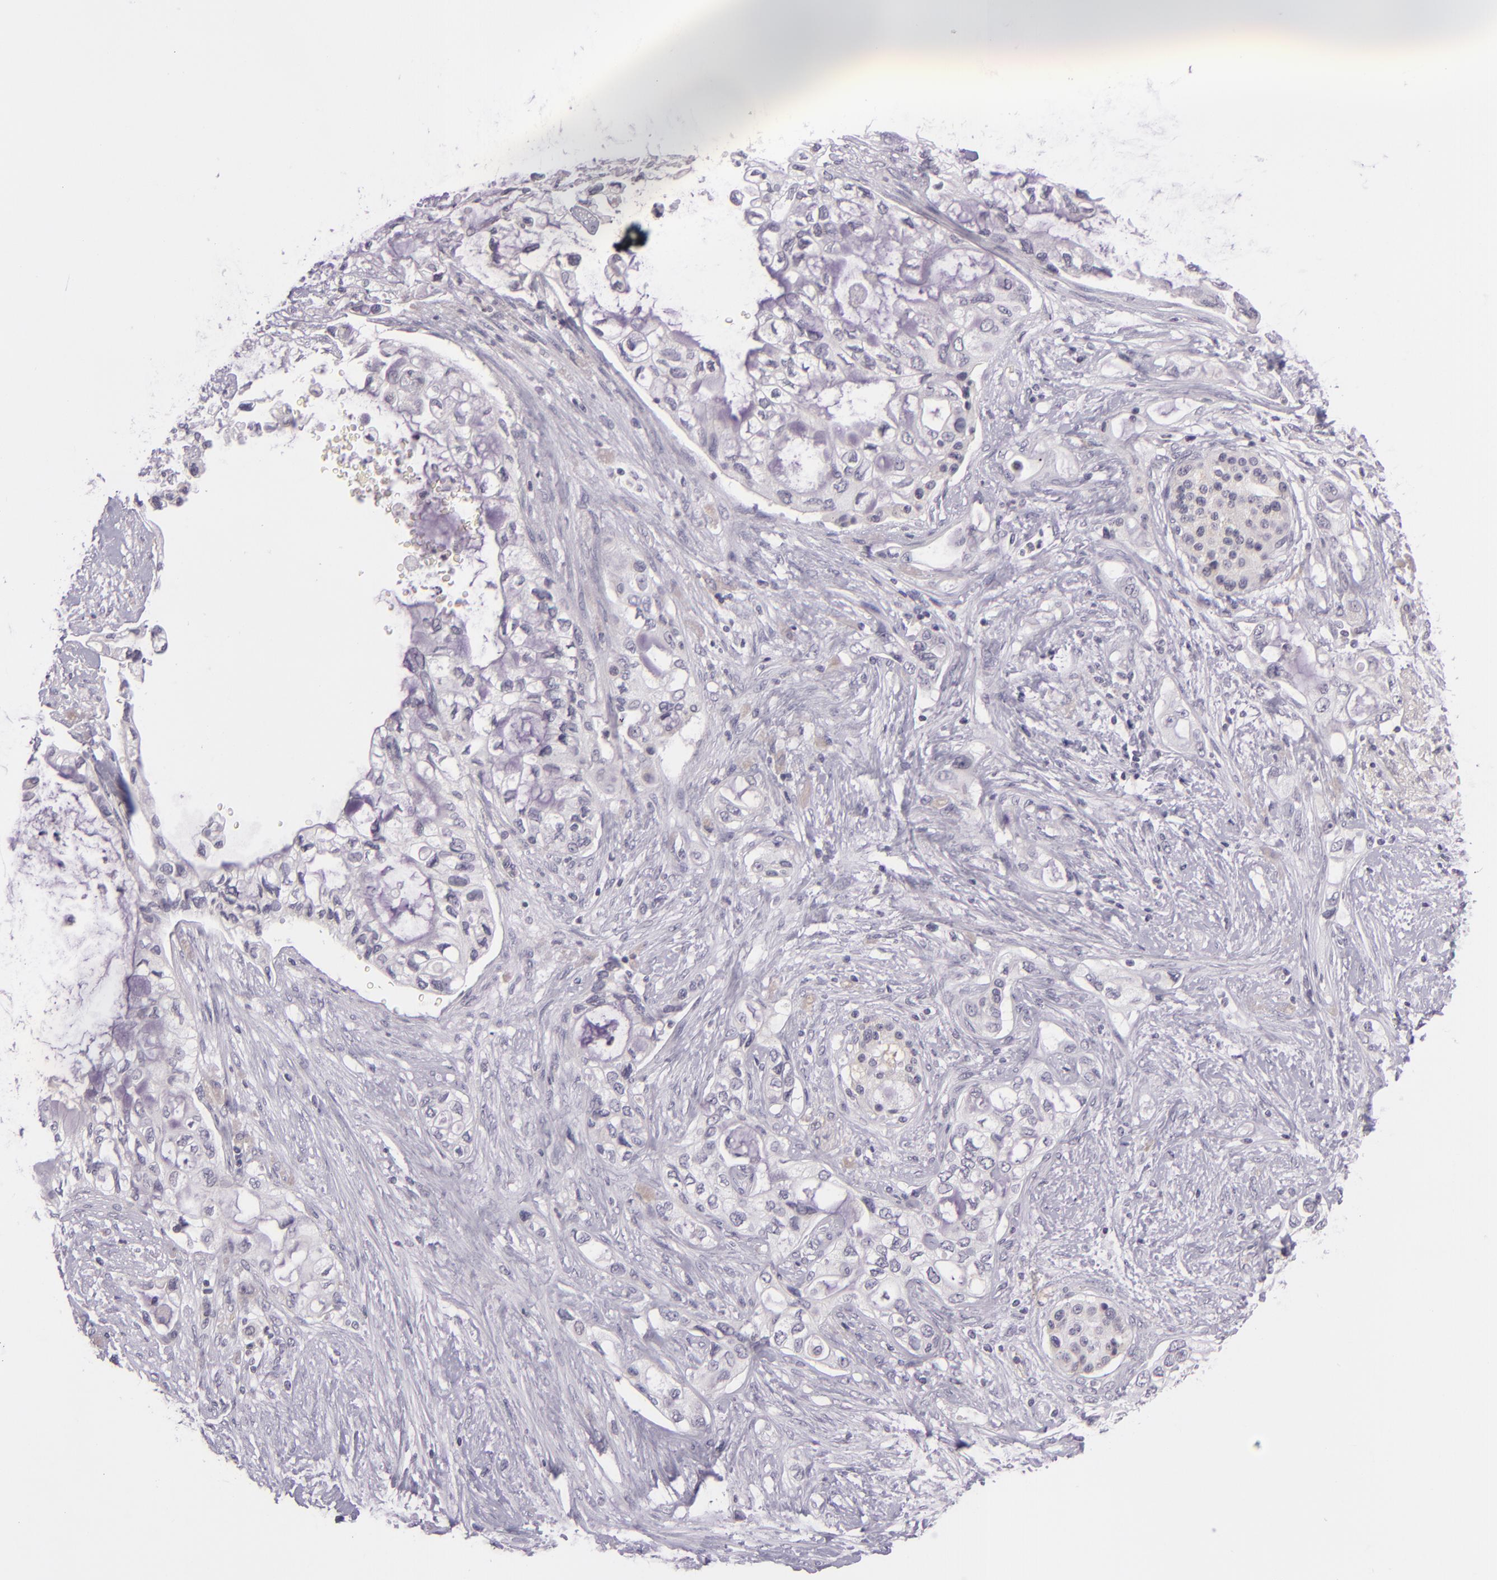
{"staining": {"intensity": "negative", "quantity": "none", "location": "none"}, "tissue": "pancreatic cancer", "cell_type": "Tumor cells", "image_type": "cancer", "snomed": [{"axis": "morphology", "description": "Adenocarcinoma, NOS"}, {"axis": "topography", "description": "Pancreas"}], "caption": "There is no significant expression in tumor cells of pancreatic cancer (adenocarcinoma).", "gene": "DAG1", "patient": {"sex": "female", "age": 70}}